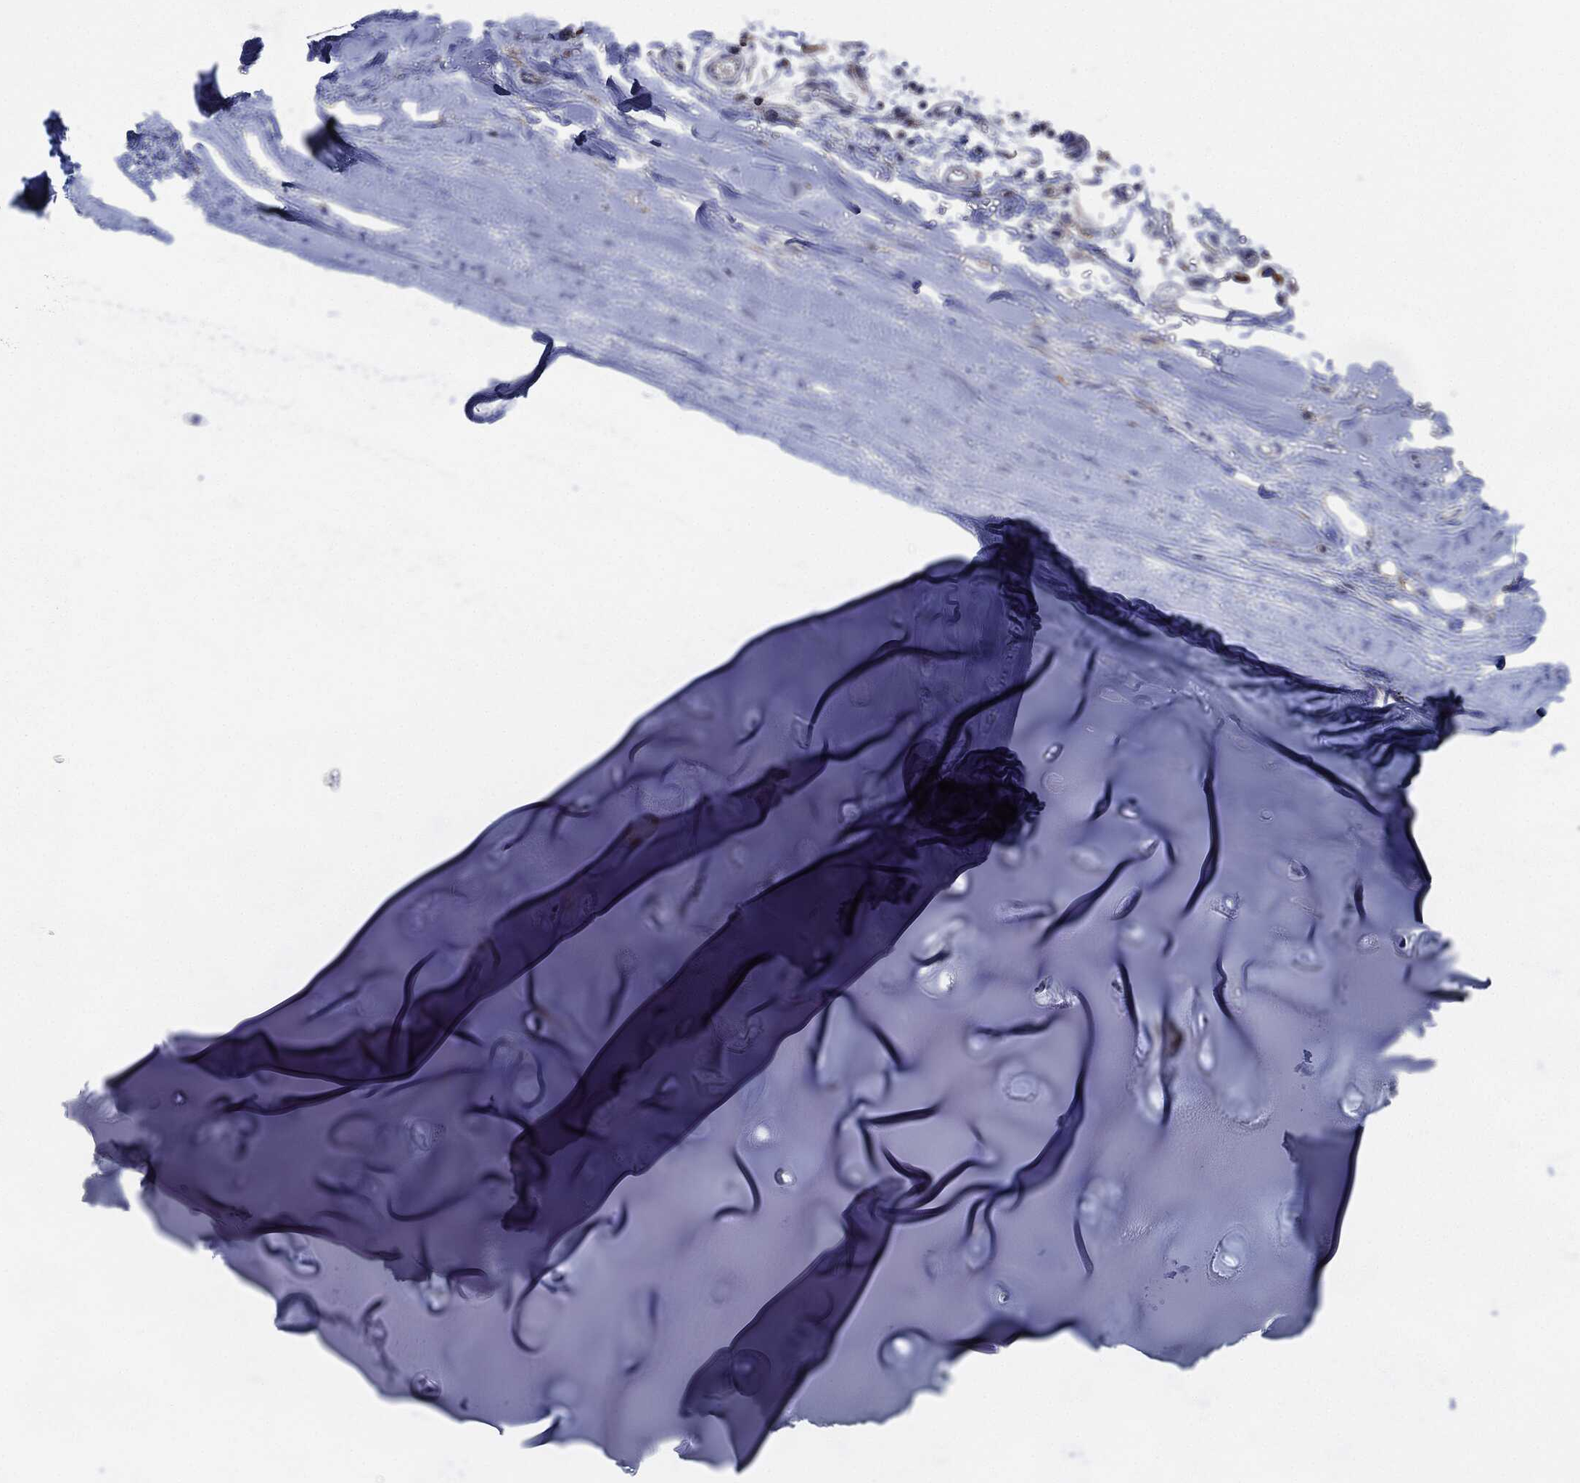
{"staining": {"intensity": "negative", "quantity": "none", "location": "none"}, "tissue": "adipose tissue", "cell_type": "Adipocytes", "image_type": "normal", "snomed": [{"axis": "morphology", "description": "Normal tissue, NOS"}, {"axis": "topography", "description": "Cartilage tissue"}], "caption": "The micrograph reveals no staining of adipocytes in benign adipose tissue.", "gene": "SHROOM2", "patient": {"sex": "male", "age": 81}}